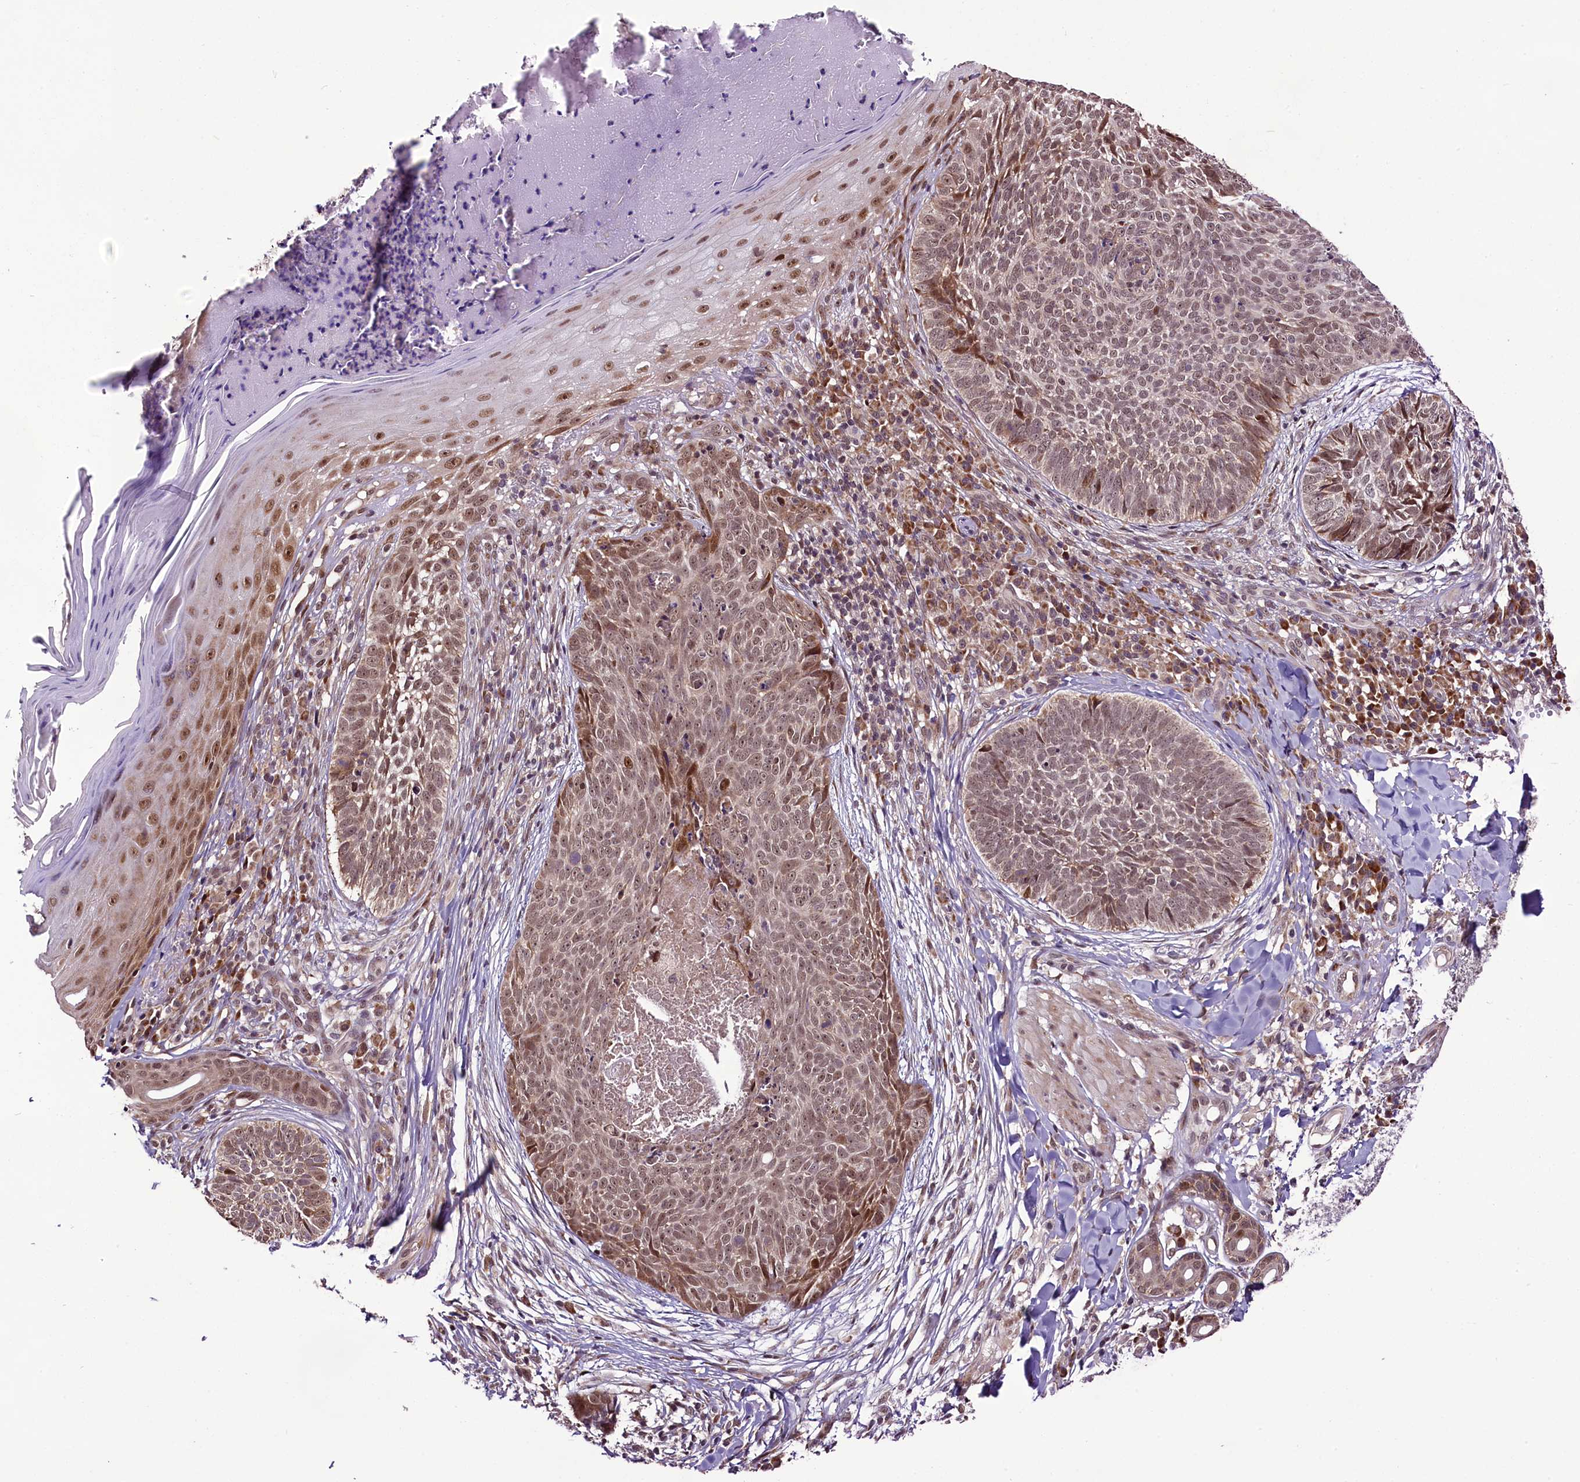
{"staining": {"intensity": "moderate", "quantity": ">75%", "location": "nuclear"}, "tissue": "skin cancer", "cell_type": "Tumor cells", "image_type": "cancer", "snomed": [{"axis": "morphology", "description": "Basal cell carcinoma"}, {"axis": "topography", "description": "Skin"}], "caption": "Basal cell carcinoma (skin) was stained to show a protein in brown. There is medium levels of moderate nuclear staining in approximately >75% of tumor cells. The staining was performed using DAB to visualize the protein expression in brown, while the nuclei were stained in blue with hematoxylin (Magnification: 20x).", "gene": "RPUSD2", "patient": {"sex": "female", "age": 61}}